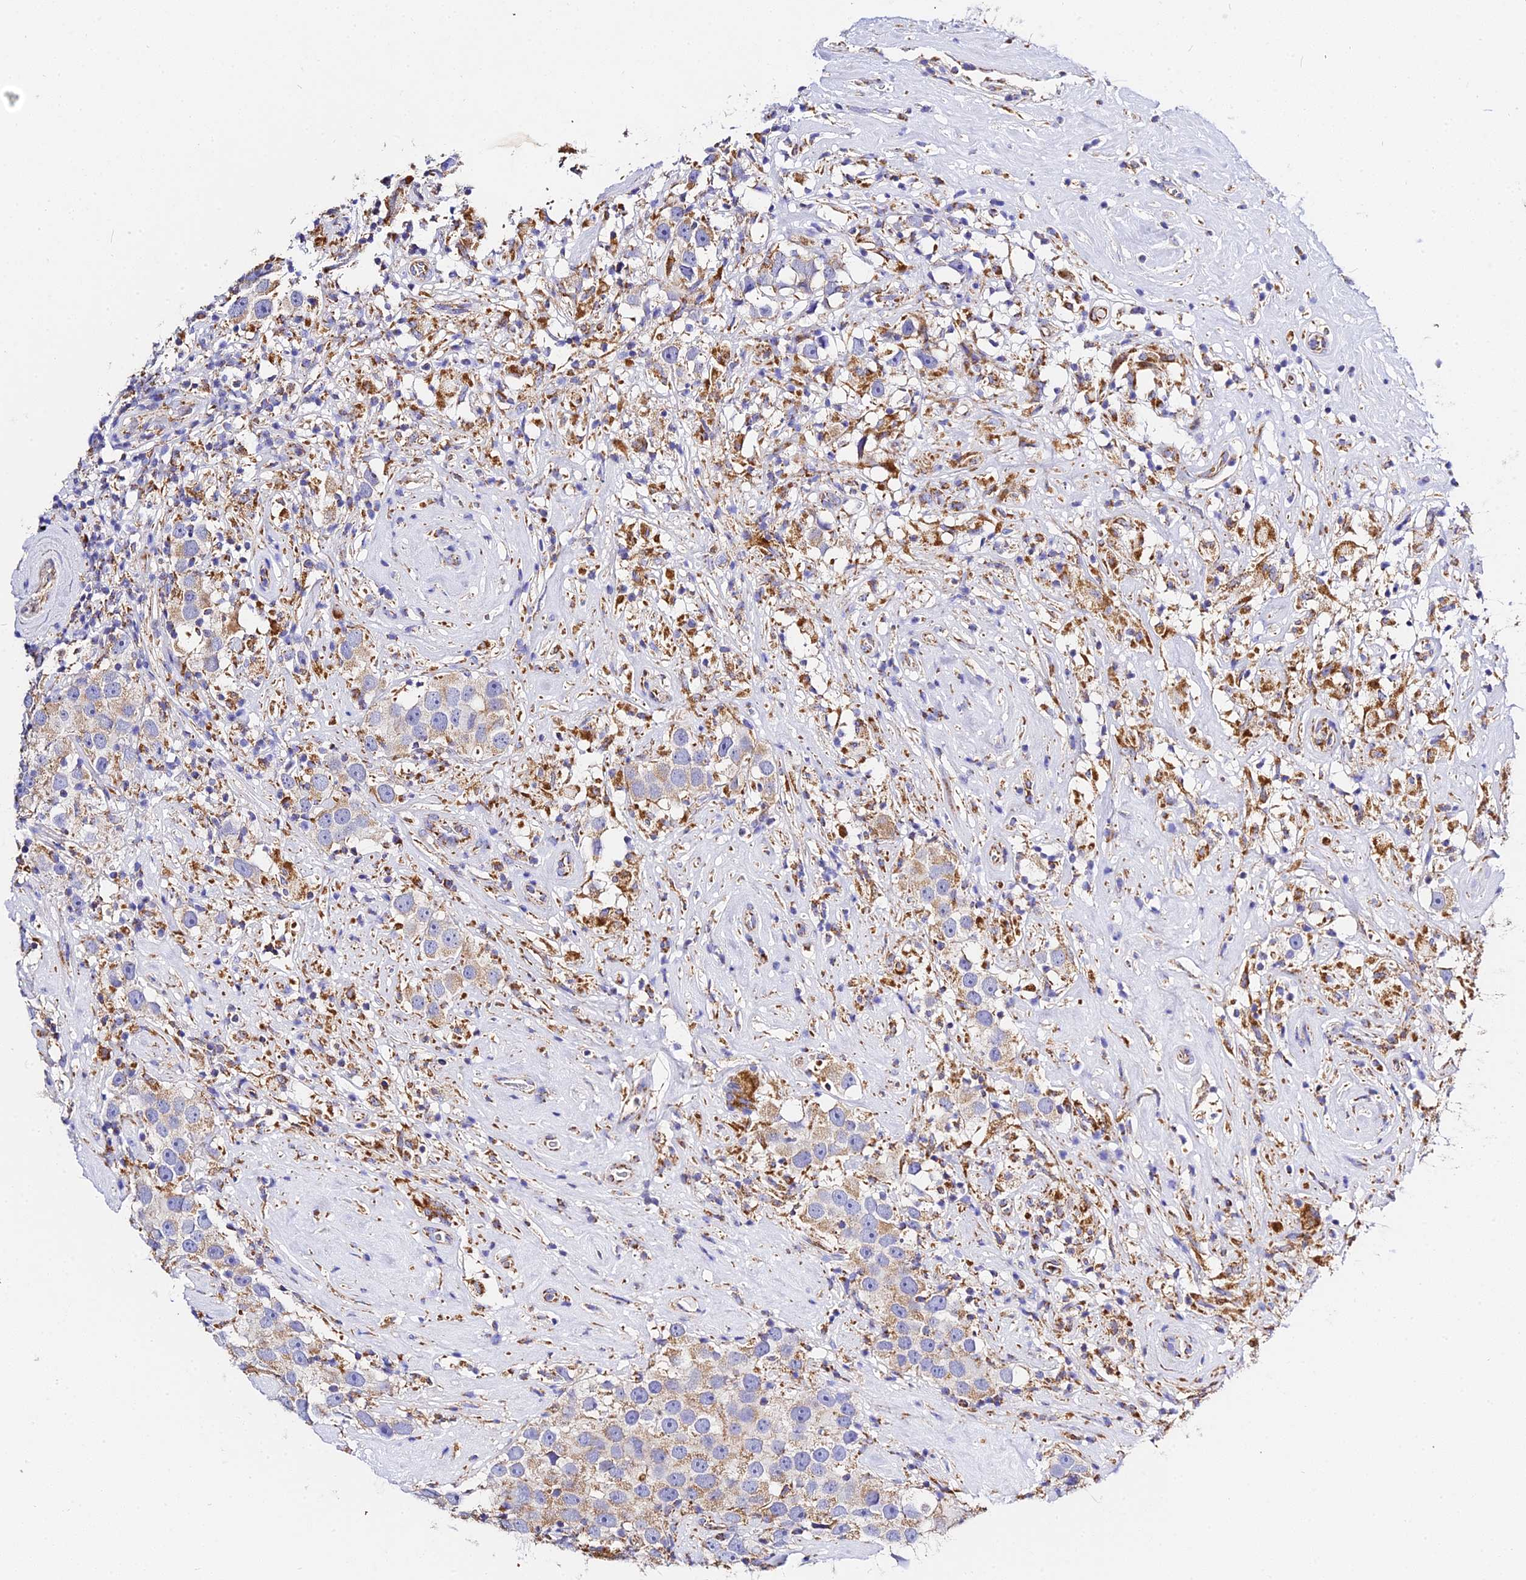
{"staining": {"intensity": "weak", "quantity": "25%-75%", "location": "cytoplasmic/membranous"}, "tissue": "testis cancer", "cell_type": "Tumor cells", "image_type": "cancer", "snomed": [{"axis": "morphology", "description": "Seminoma, NOS"}, {"axis": "topography", "description": "Testis"}], "caption": "Weak cytoplasmic/membranous protein staining is seen in about 25%-75% of tumor cells in testis cancer.", "gene": "ZNF573", "patient": {"sex": "male", "age": 49}}